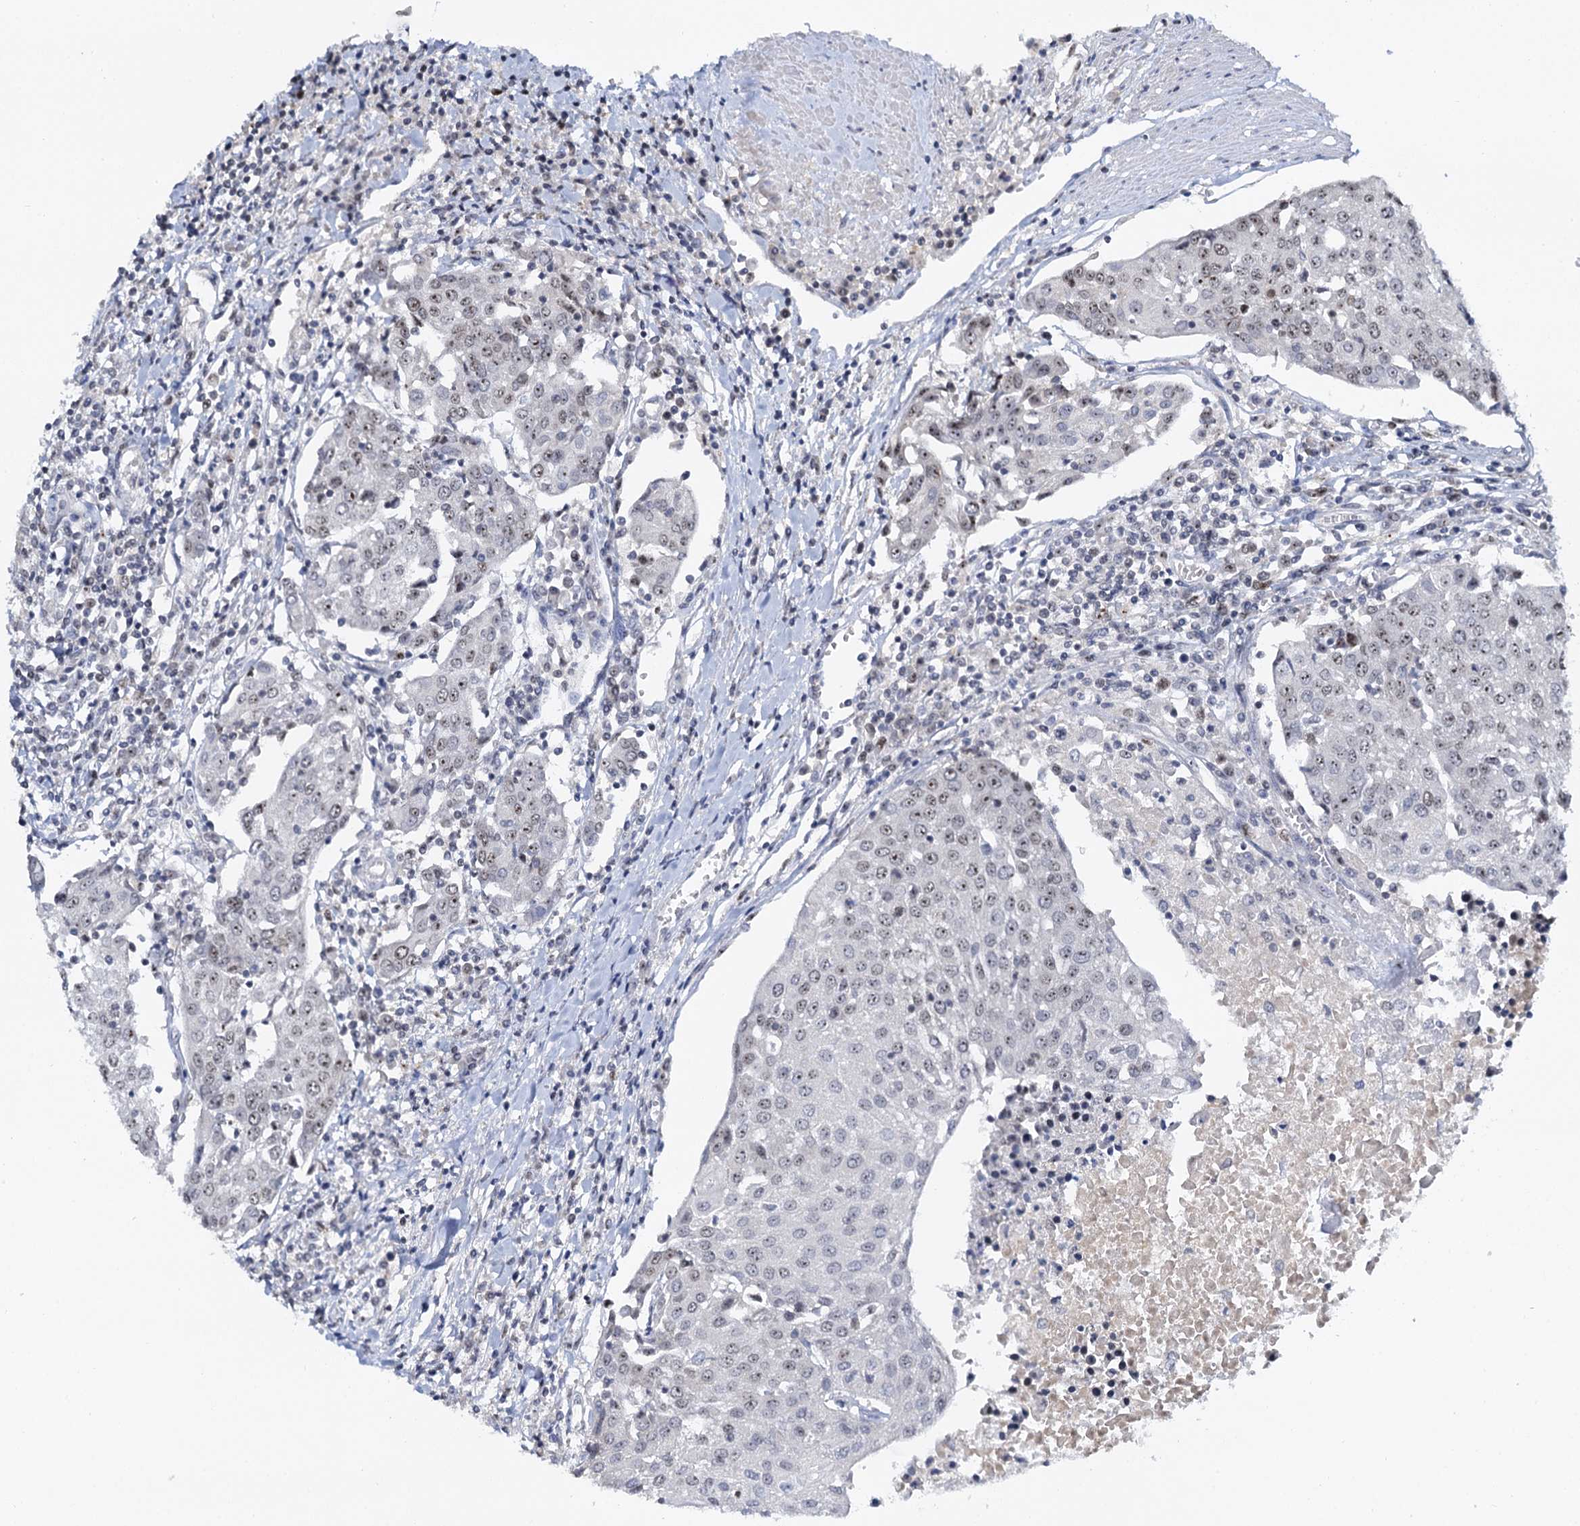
{"staining": {"intensity": "weak", "quantity": ">75%", "location": "nuclear"}, "tissue": "urothelial cancer", "cell_type": "Tumor cells", "image_type": "cancer", "snomed": [{"axis": "morphology", "description": "Urothelial carcinoma, High grade"}, {"axis": "topography", "description": "Urinary bladder"}], "caption": "The immunohistochemical stain highlights weak nuclear positivity in tumor cells of urothelial cancer tissue.", "gene": "NOP2", "patient": {"sex": "female", "age": 85}}